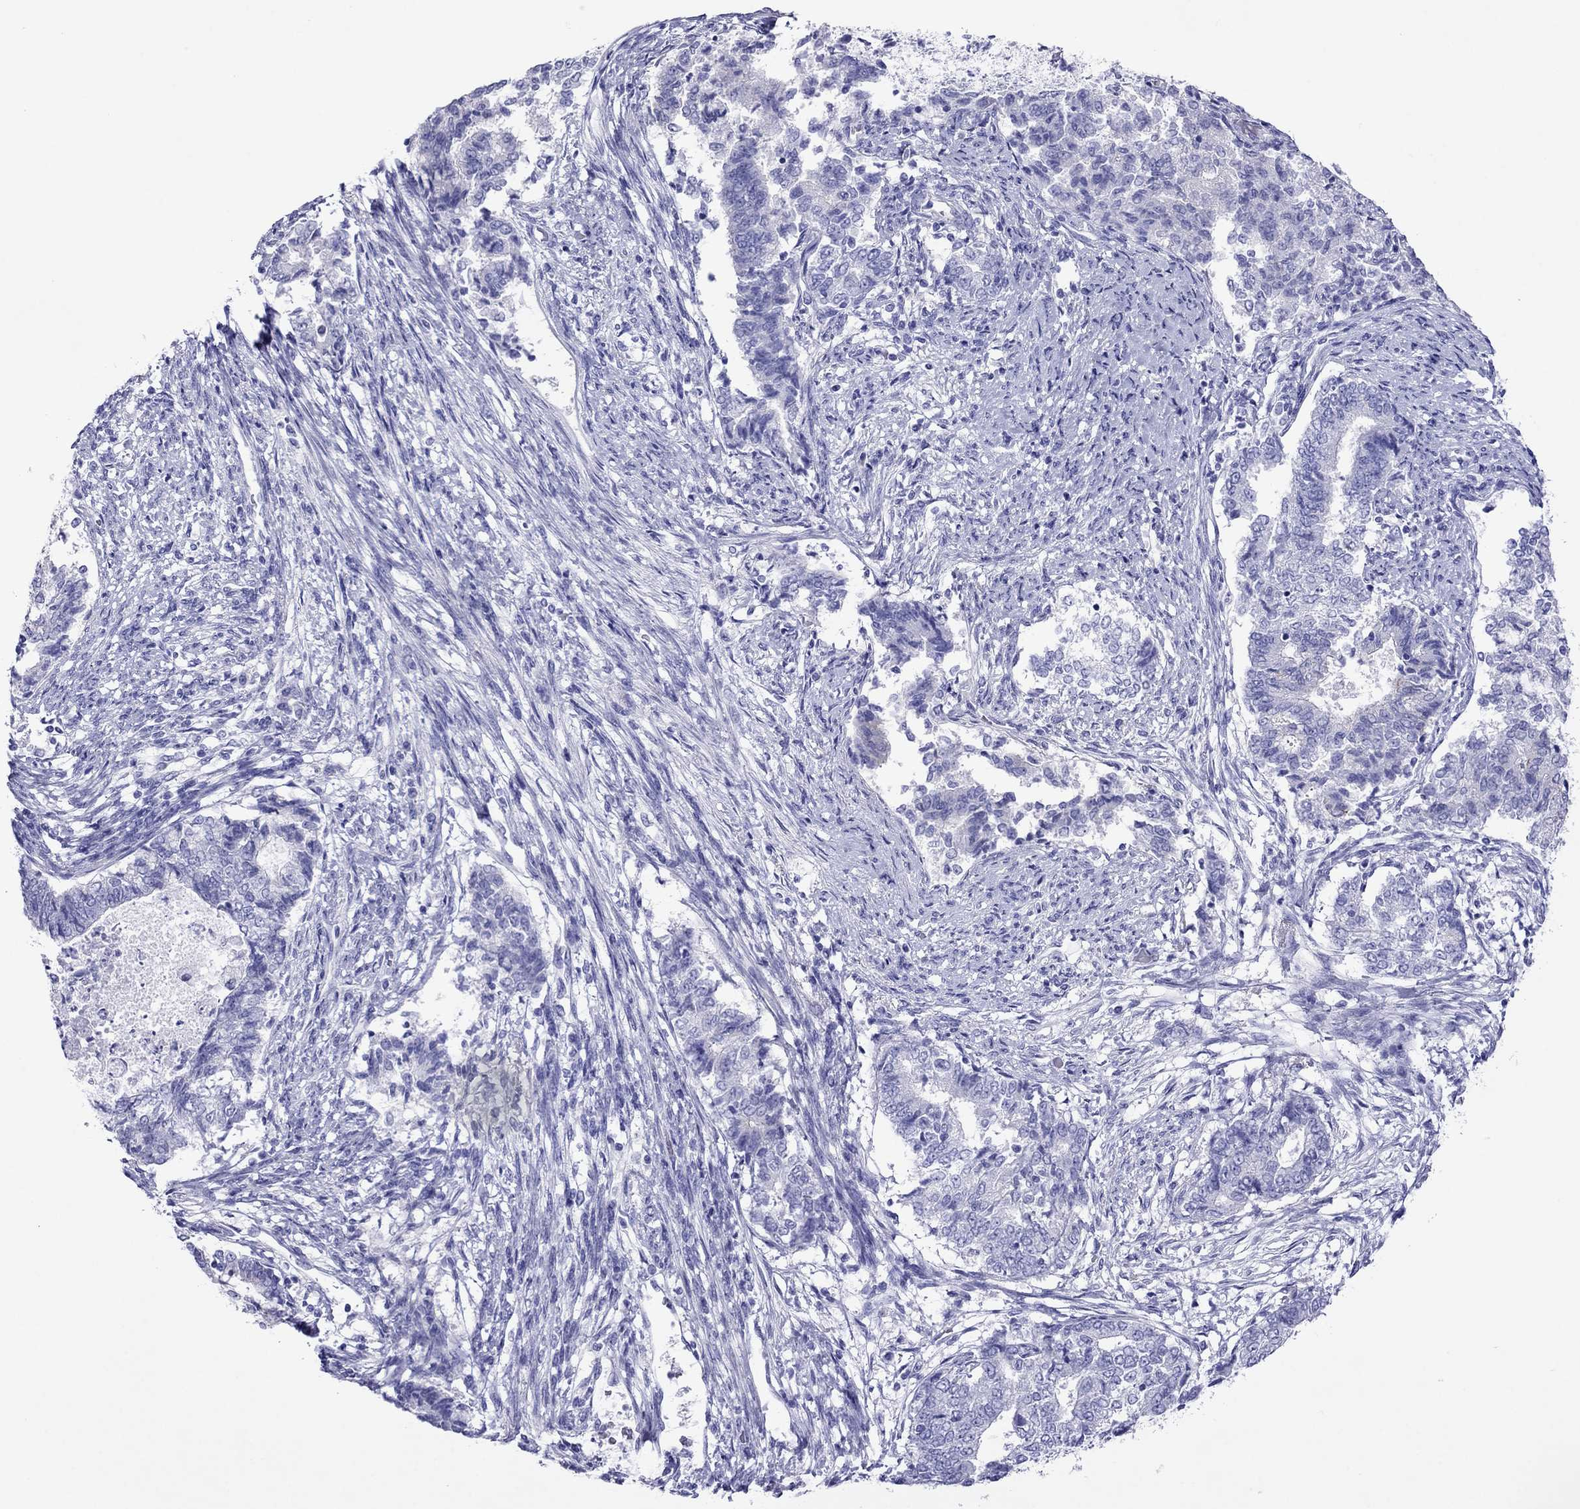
{"staining": {"intensity": "negative", "quantity": "none", "location": "none"}, "tissue": "endometrial cancer", "cell_type": "Tumor cells", "image_type": "cancer", "snomed": [{"axis": "morphology", "description": "Adenocarcinoma, NOS"}, {"axis": "topography", "description": "Endometrium"}], "caption": "This histopathology image is of endometrial cancer (adenocarcinoma) stained with IHC to label a protein in brown with the nuclei are counter-stained blue. There is no expression in tumor cells. Nuclei are stained in blue.", "gene": "PCDHA6", "patient": {"sex": "female", "age": 65}}